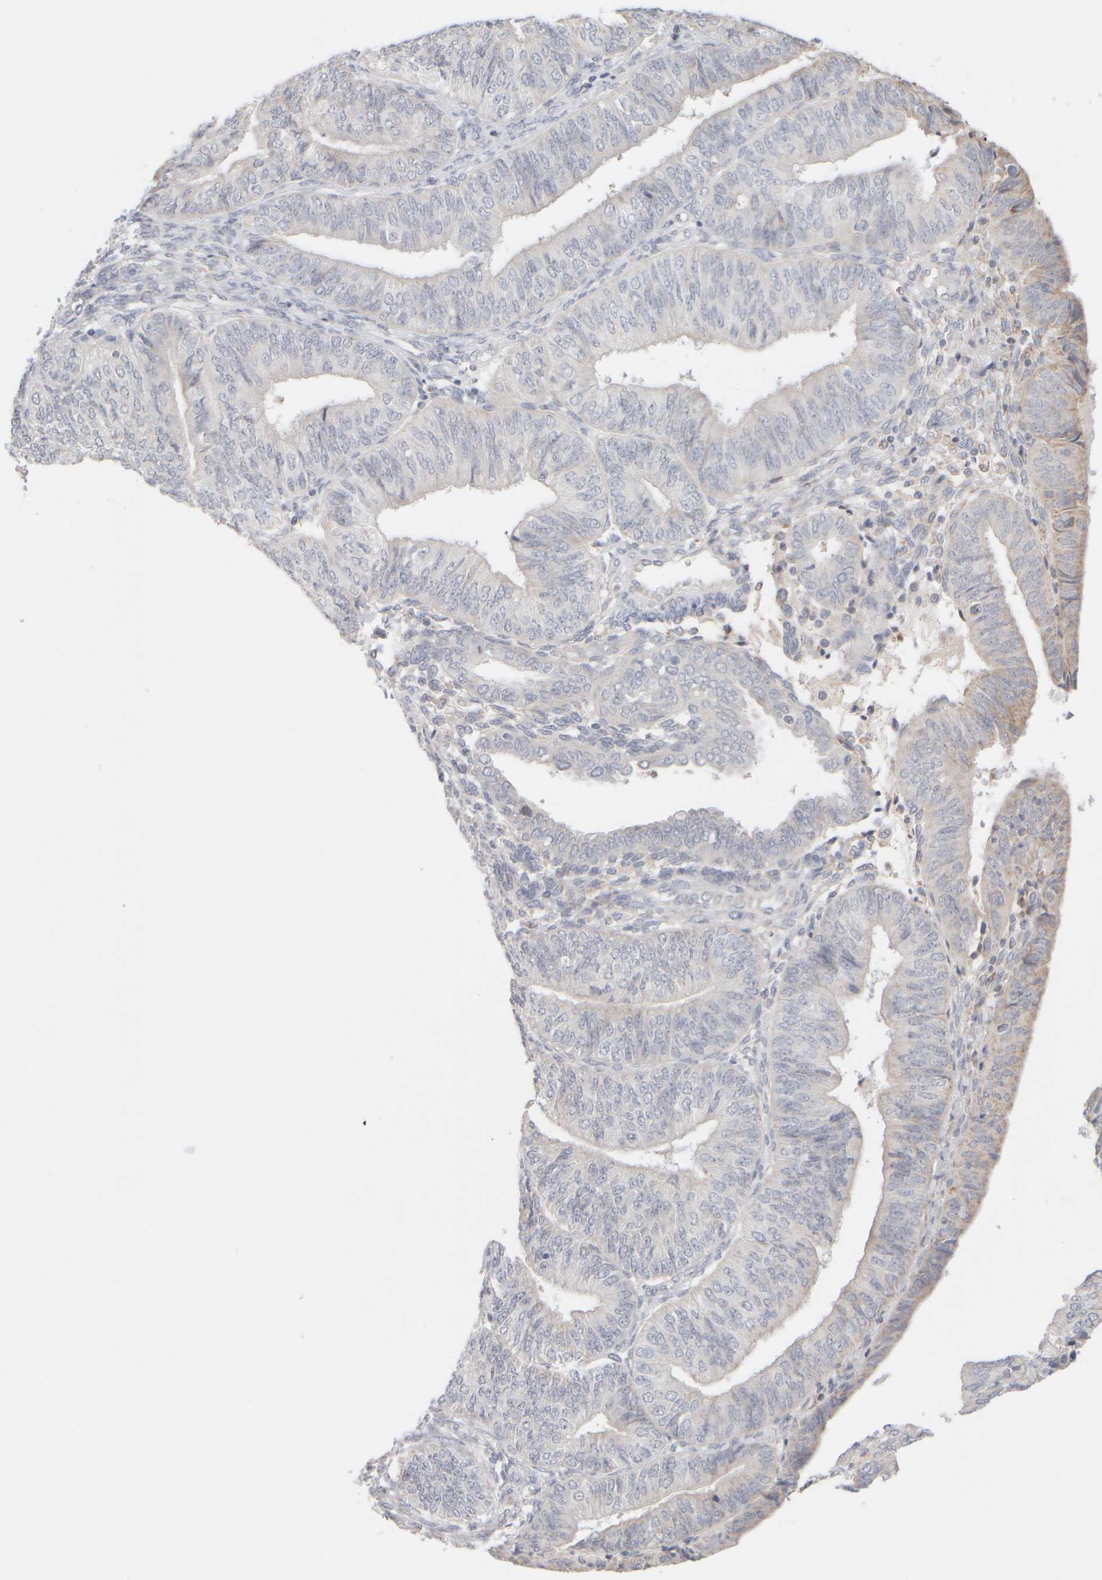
{"staining": {"intensity": "negative", "quantity": "none", "location": "none"}, "tissue": "endometrial cancer", "cell_type": "Tumor cells", "image_type": "cancer", "snomed": [{"axis": "morphology", "description": "Adenocarcinoma, NOS"}, {"axis": "topography", "description": "Endometrium"}], "caption": "Protein analysis of endometrial cancer (adenocarcinoma) displays no significant positivity in tumor cells.", "gene": "ZNF112", "patient": {"sex": "female", "age": 58}}